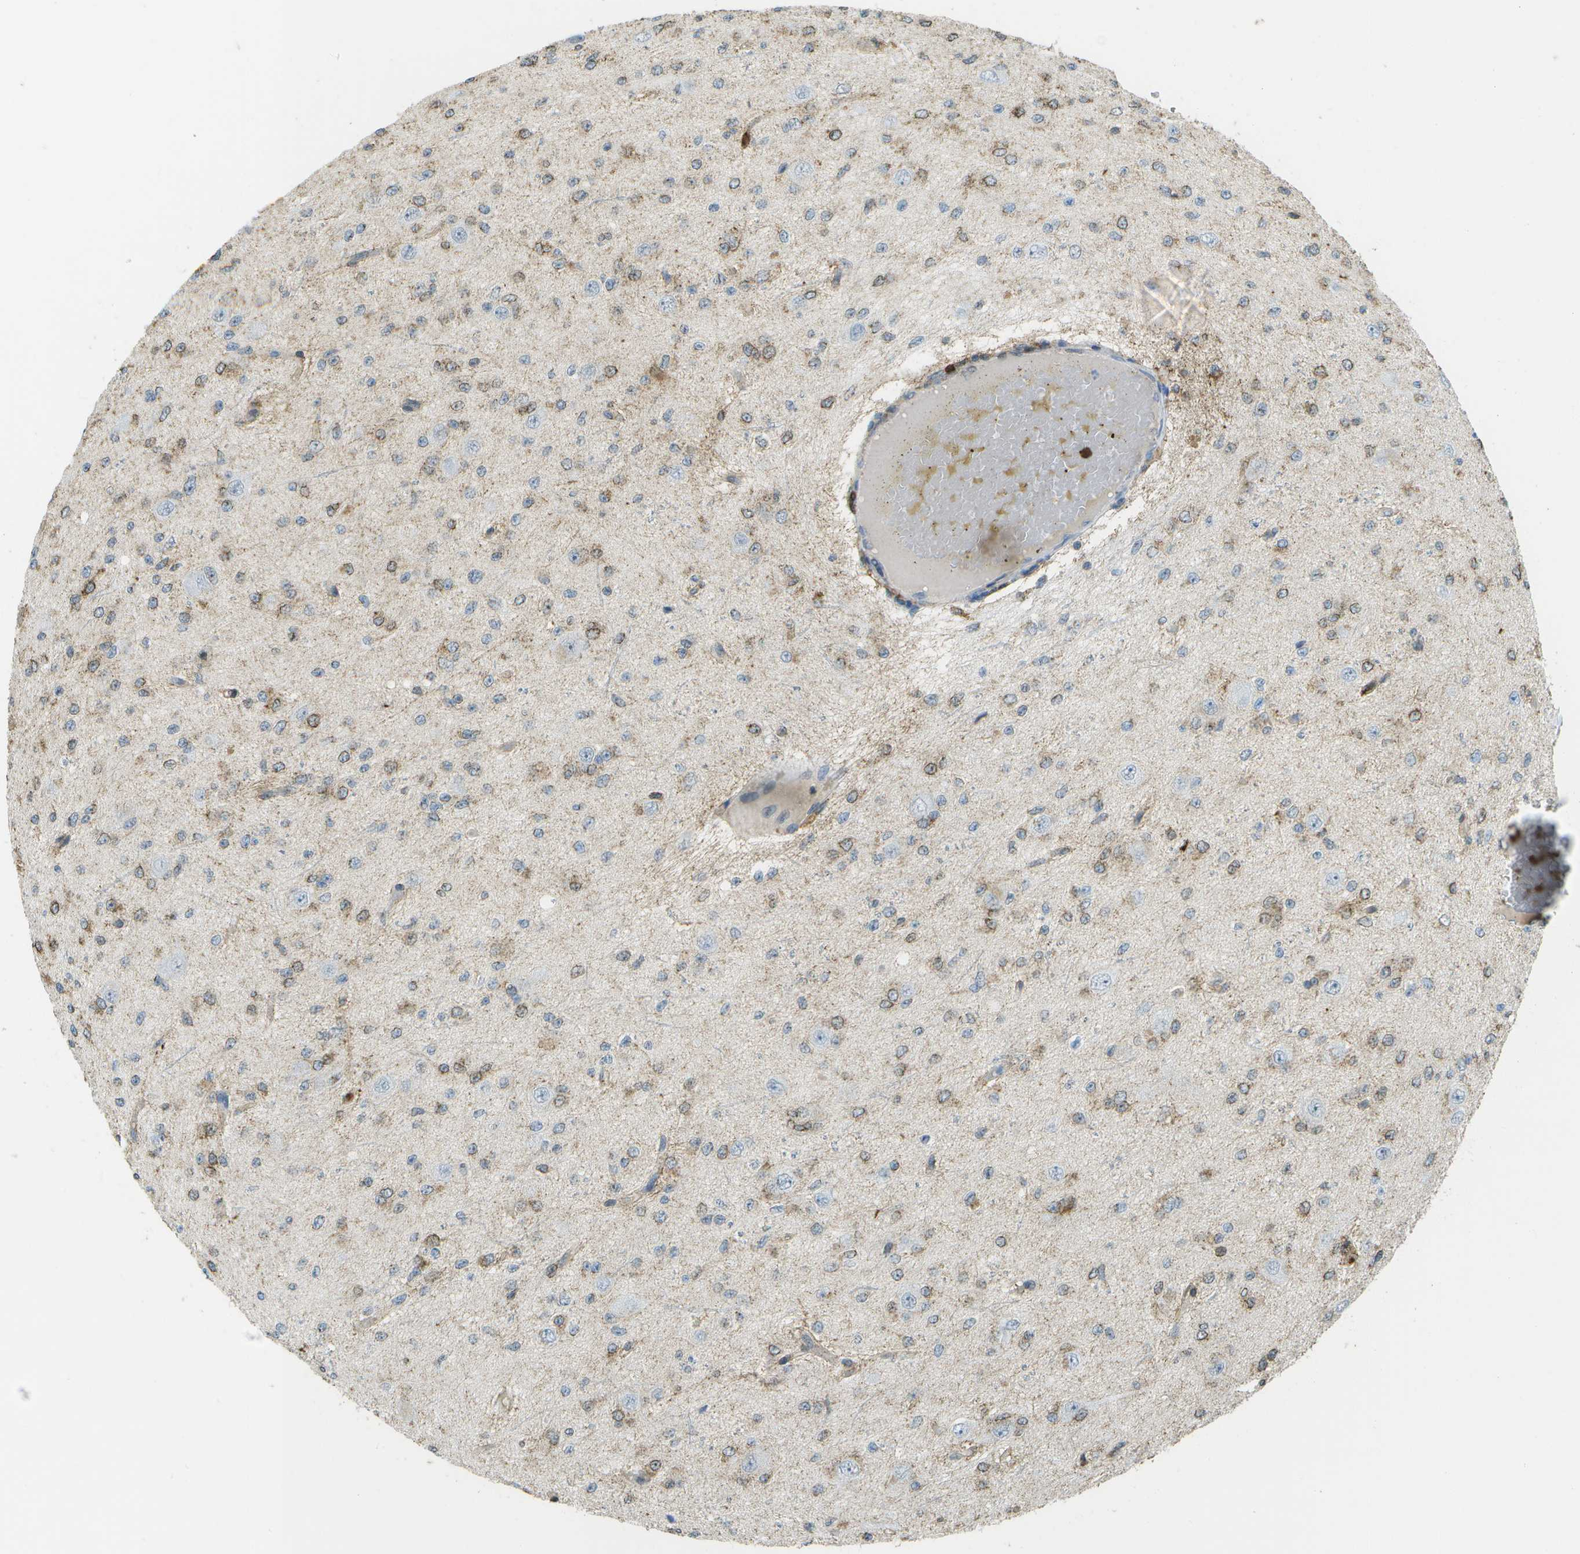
{"staining": {"intensity": "moderate", "quantity": "25%-75%", "location": "cytoplasmic/membranous"}, "tissue": "glioma", "cell_type": "Tumor cells", "image_type": "cancer", "snomed": [{"axis": "morphology", "description": "Glioma, malignant, High grade"}, {"axis": "topography", "description": "pancreas cauda"}], "caption": "This is an image of immunohistochemistry staining of high-grade glioma (malignant), which shows moderate staining in the cytoplasmic/membranous of tumor cells.", "gene": "CACHD1", "patient": {"sex": "male", "age": 60}}